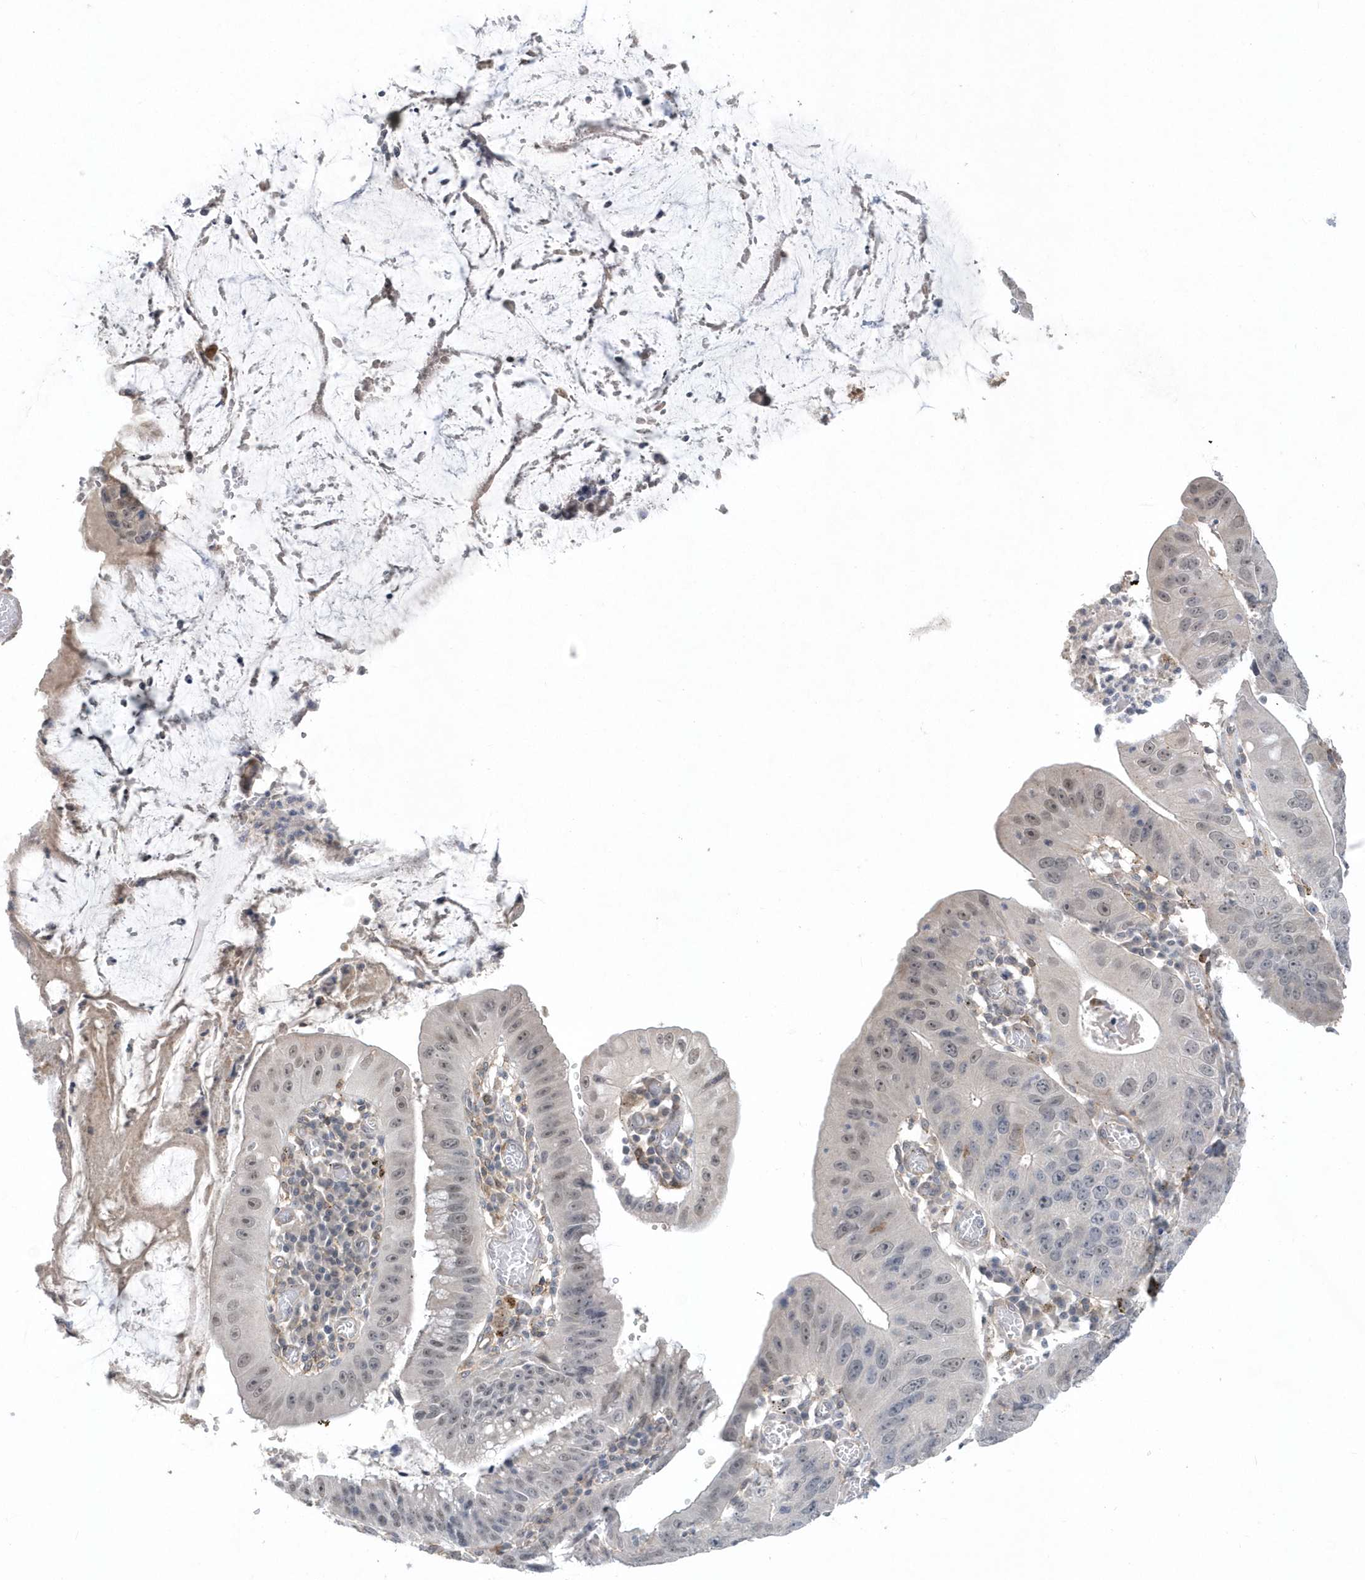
{"staining": {"intensity": "negative", "quantity": "none", "location": "none"}, "tissue": "stomach cancer", "cell_type": "Tumor cells", "image_type": "cancer", "snomed": [{"axis": "morphology", "description": "Adenocarcinoma, NOS"}, {"axis": "topography", "description": "Stomach"}], "caption": "Stomach cancer (adenocarcinoma) was stained to show a protein in brown. There is no significant positivity in tumor cells.", "gene": "CRIP3", "patient": {"sex": "male", "age": 59}}